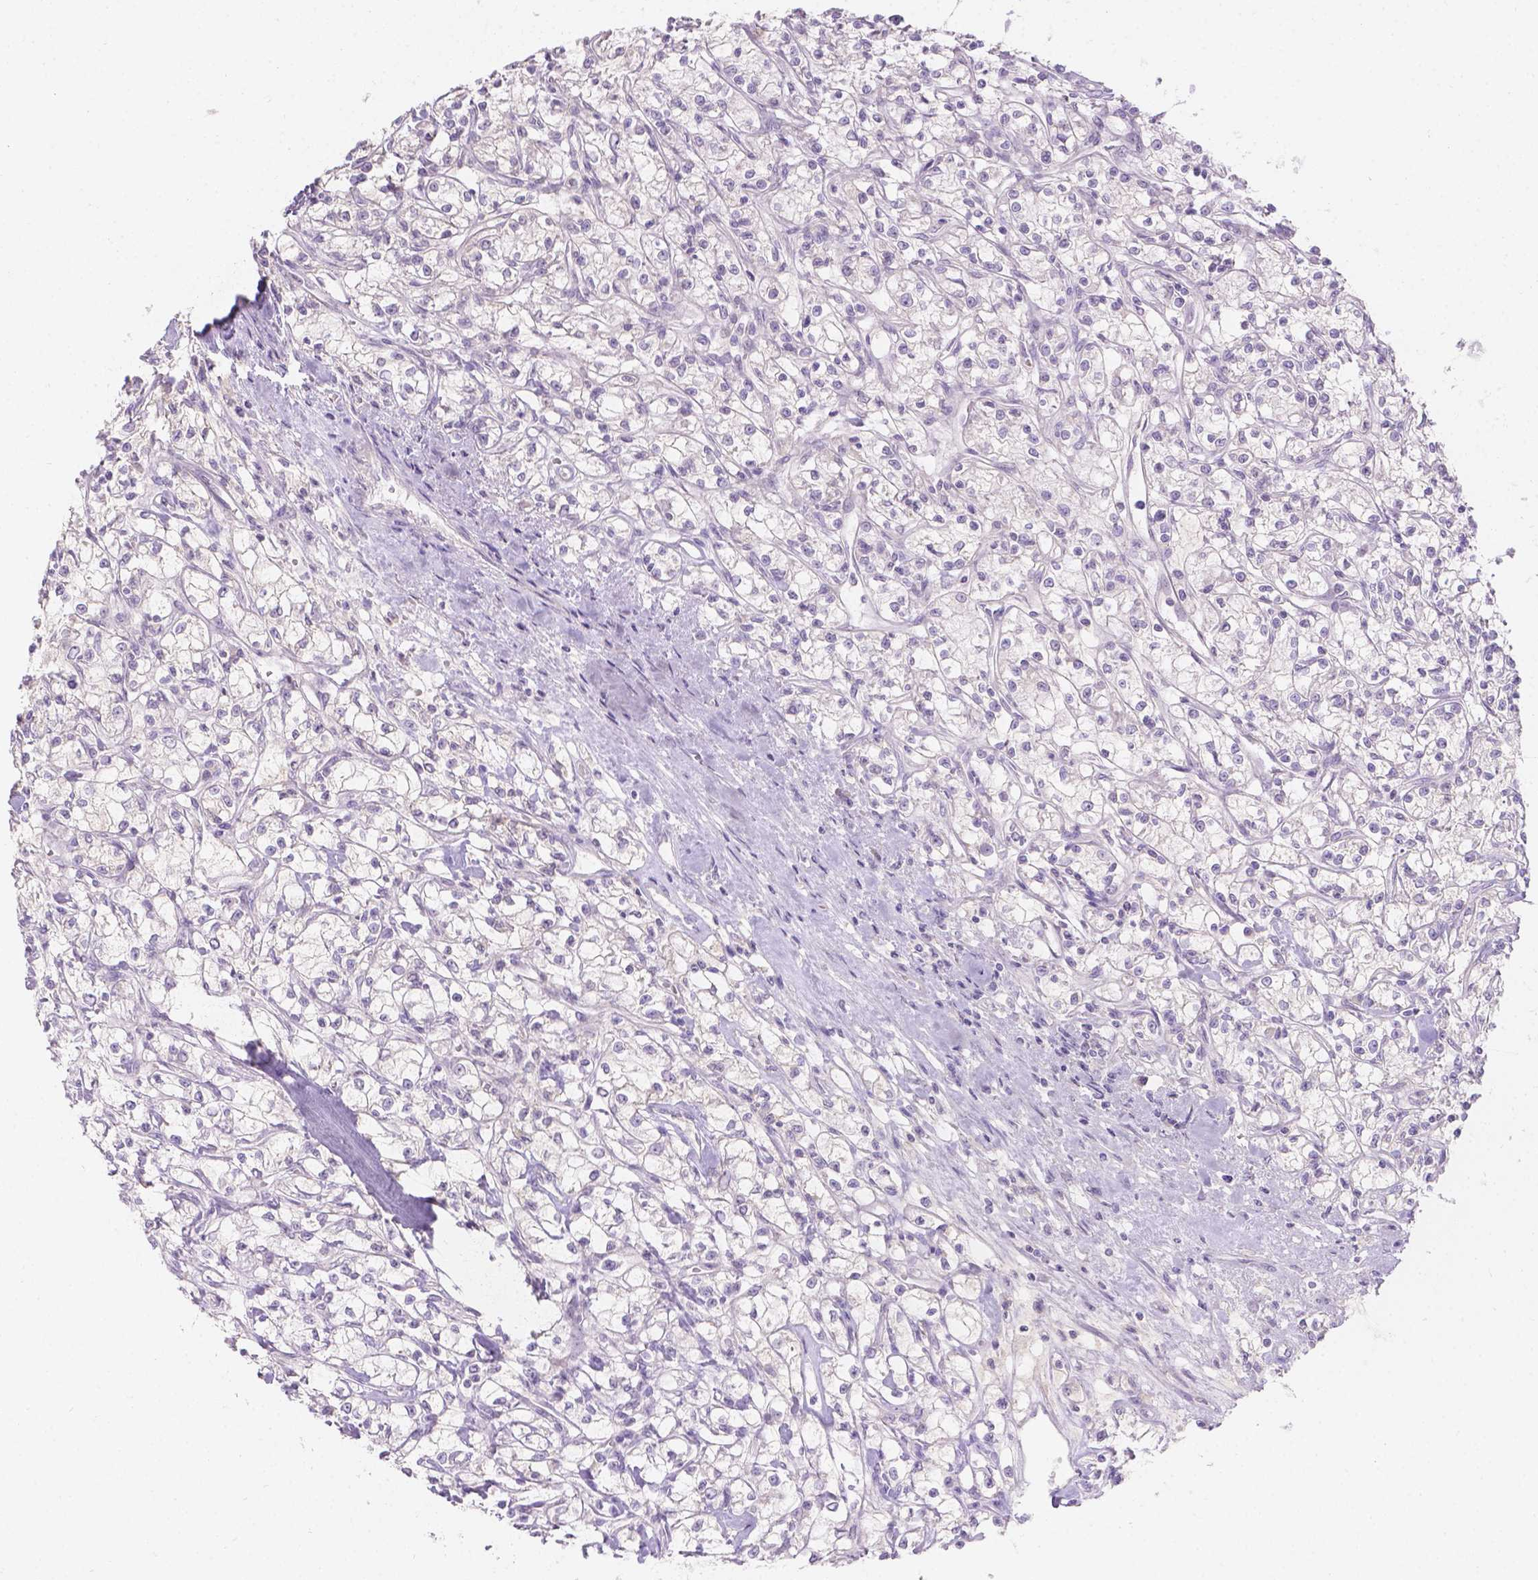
{"staining": {"intensity": "negative", "quantity": "none", "location": "none"}, "tissue": "renal cancer", "cell_type": "Tumor cells", "image_type": "cancer", "snomed": [{"axis": "morphology", "description": "Adenocarcinoma, NOS"}, {"axis": "topography", "description": "Kidney"}], "caption": "The histopathology image displays no significant positivity in tumor cells of renal adenocarcinoma.", "gene": "DCAF4L1", "patient": {"sex": "female", "age": 59}}